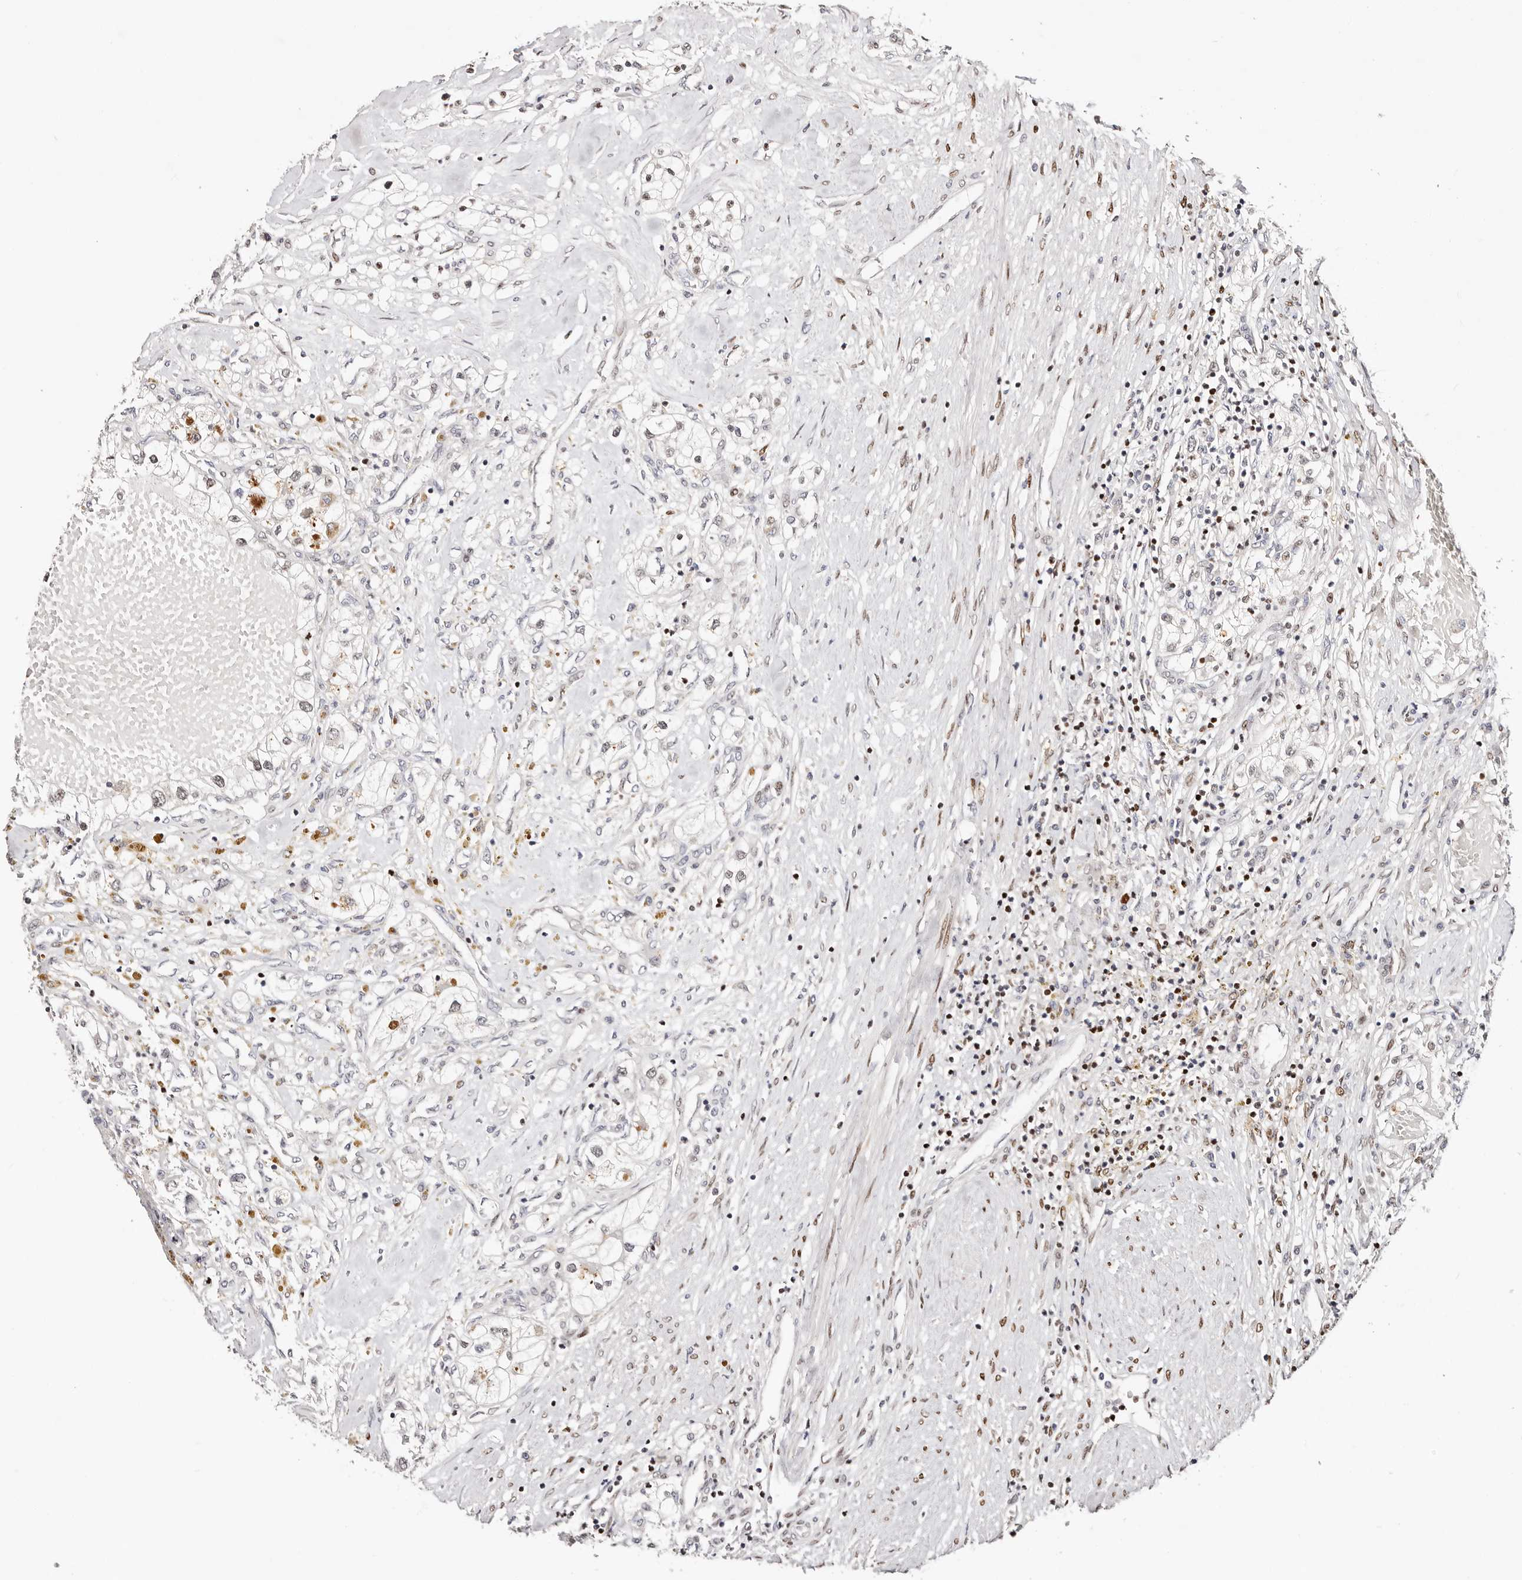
{"staining": {"intensity": "negative", "quantity": "none", "location": "none"}, "tissue": "renal cancer", "cell_type": "Tumor cells", "image_type": "cancer", "snomed": [{"axis": "morphology", "description": "Normal tissue, NOS"}, {"axis": "morphology", "description": "Adenocarcinoma, NOS"}, {"axis": "topography", "description": "Kidney"}], "caption": "The histopathology image demonstrates no significant staining in tumor cells of renal adenocarcinoma.", "gene": "IQGAP3", "patient": {"sex": "male", "age": 68}}